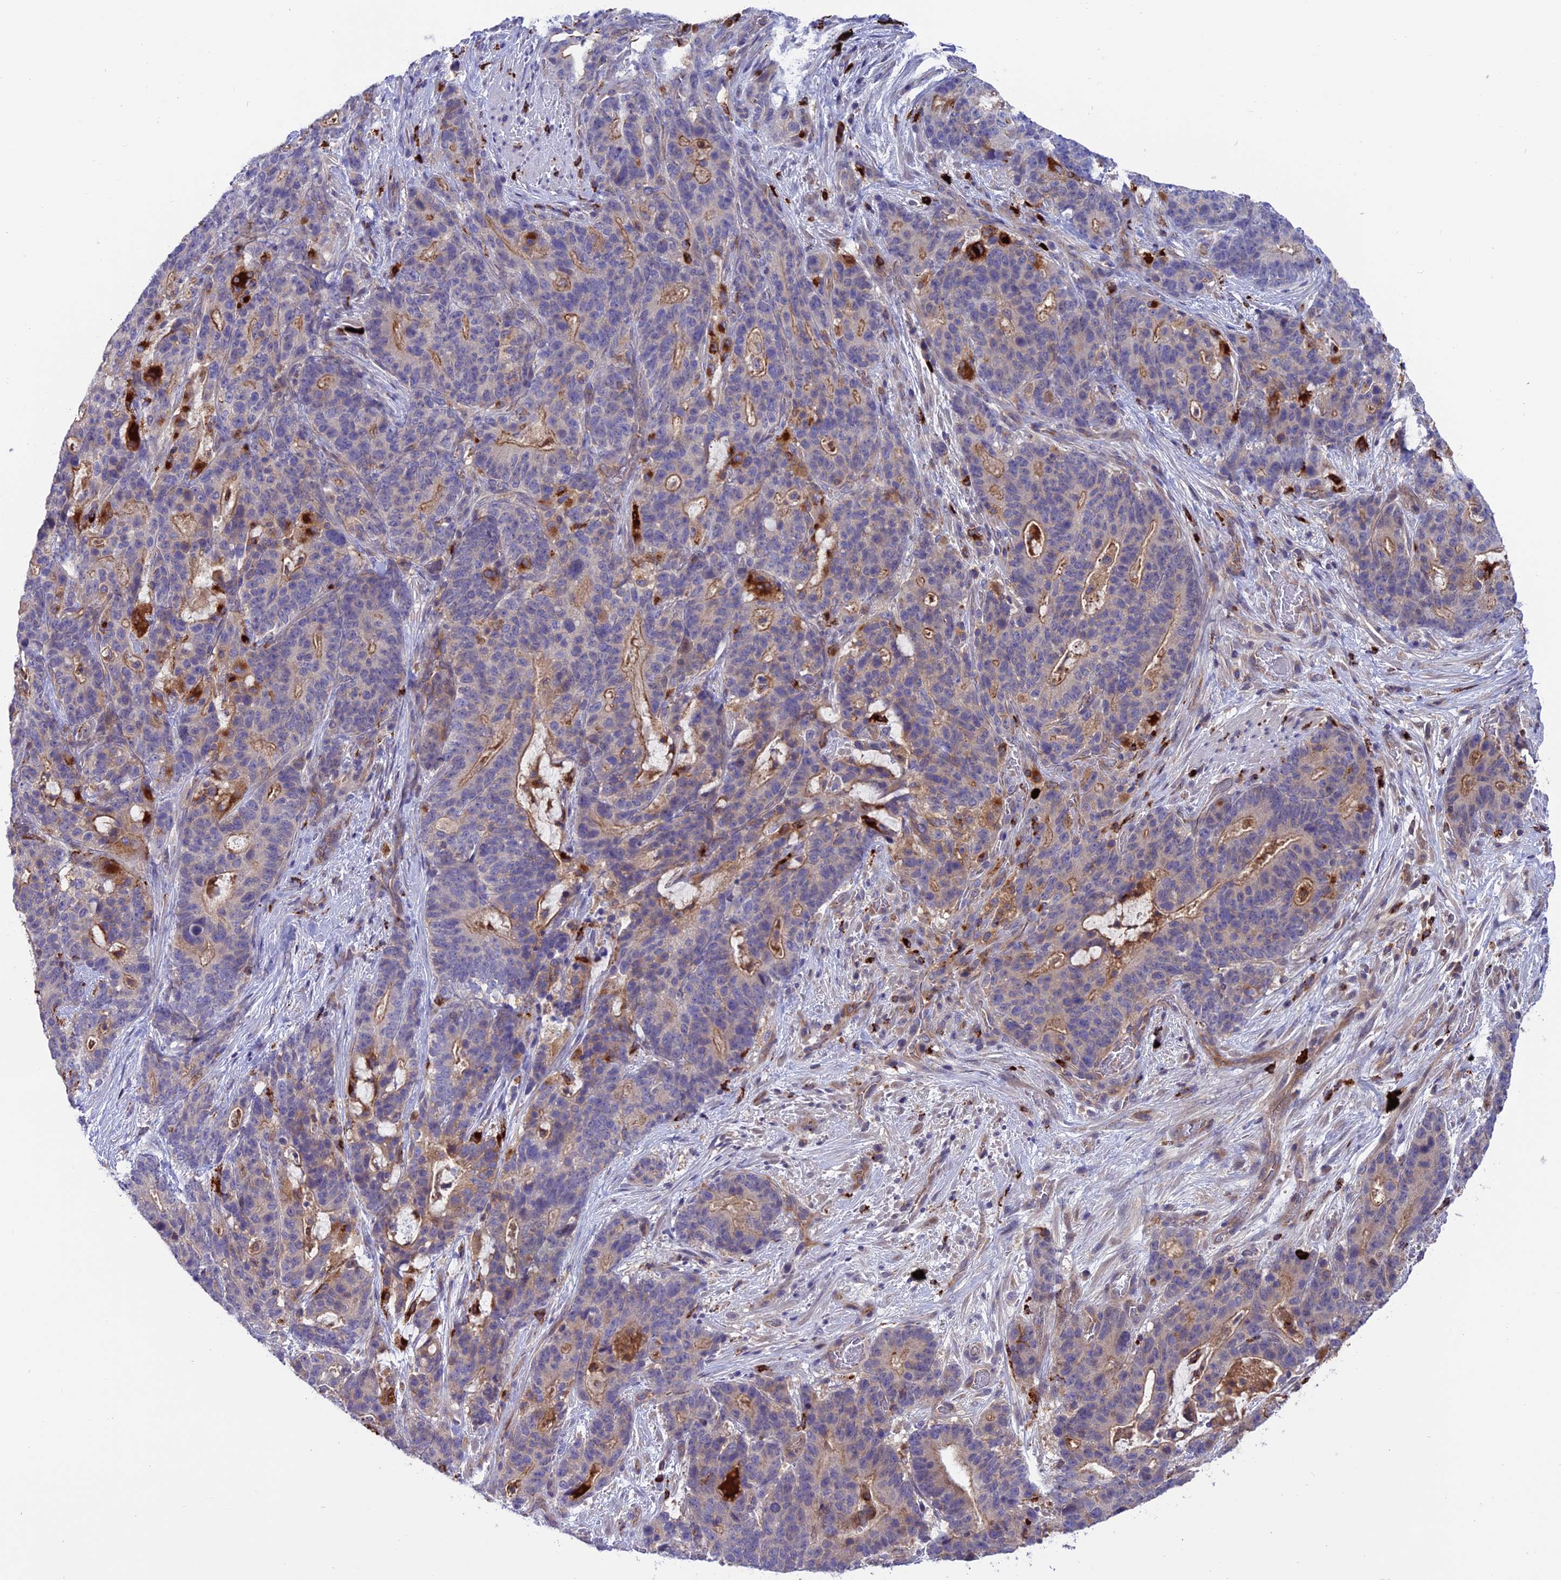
{"staining": {"intensity": "moderate", "quantity": "25%-75%", "location": "cytoplasmic/membranous"}, "tissue": "stomach cancer", "cell_type": "Tumor cells", "image_type": "cancer", "snomed": [{"axis": "morphology", "description": "Normal tissue, NOS"}, {"axis": "morphology", "description": "Adenocarcinoma, NOS"}, {"axis": "topography", "description": "Stomach"}], "caption": "A photomicrograph of adenocarcinoma (stomach) stained for a protein displays moderate cytoplasmic/membranous brown staining in tumor cells.", "gene": "ARHGEF18", "patient": {"sex": "female", "age": 64}}